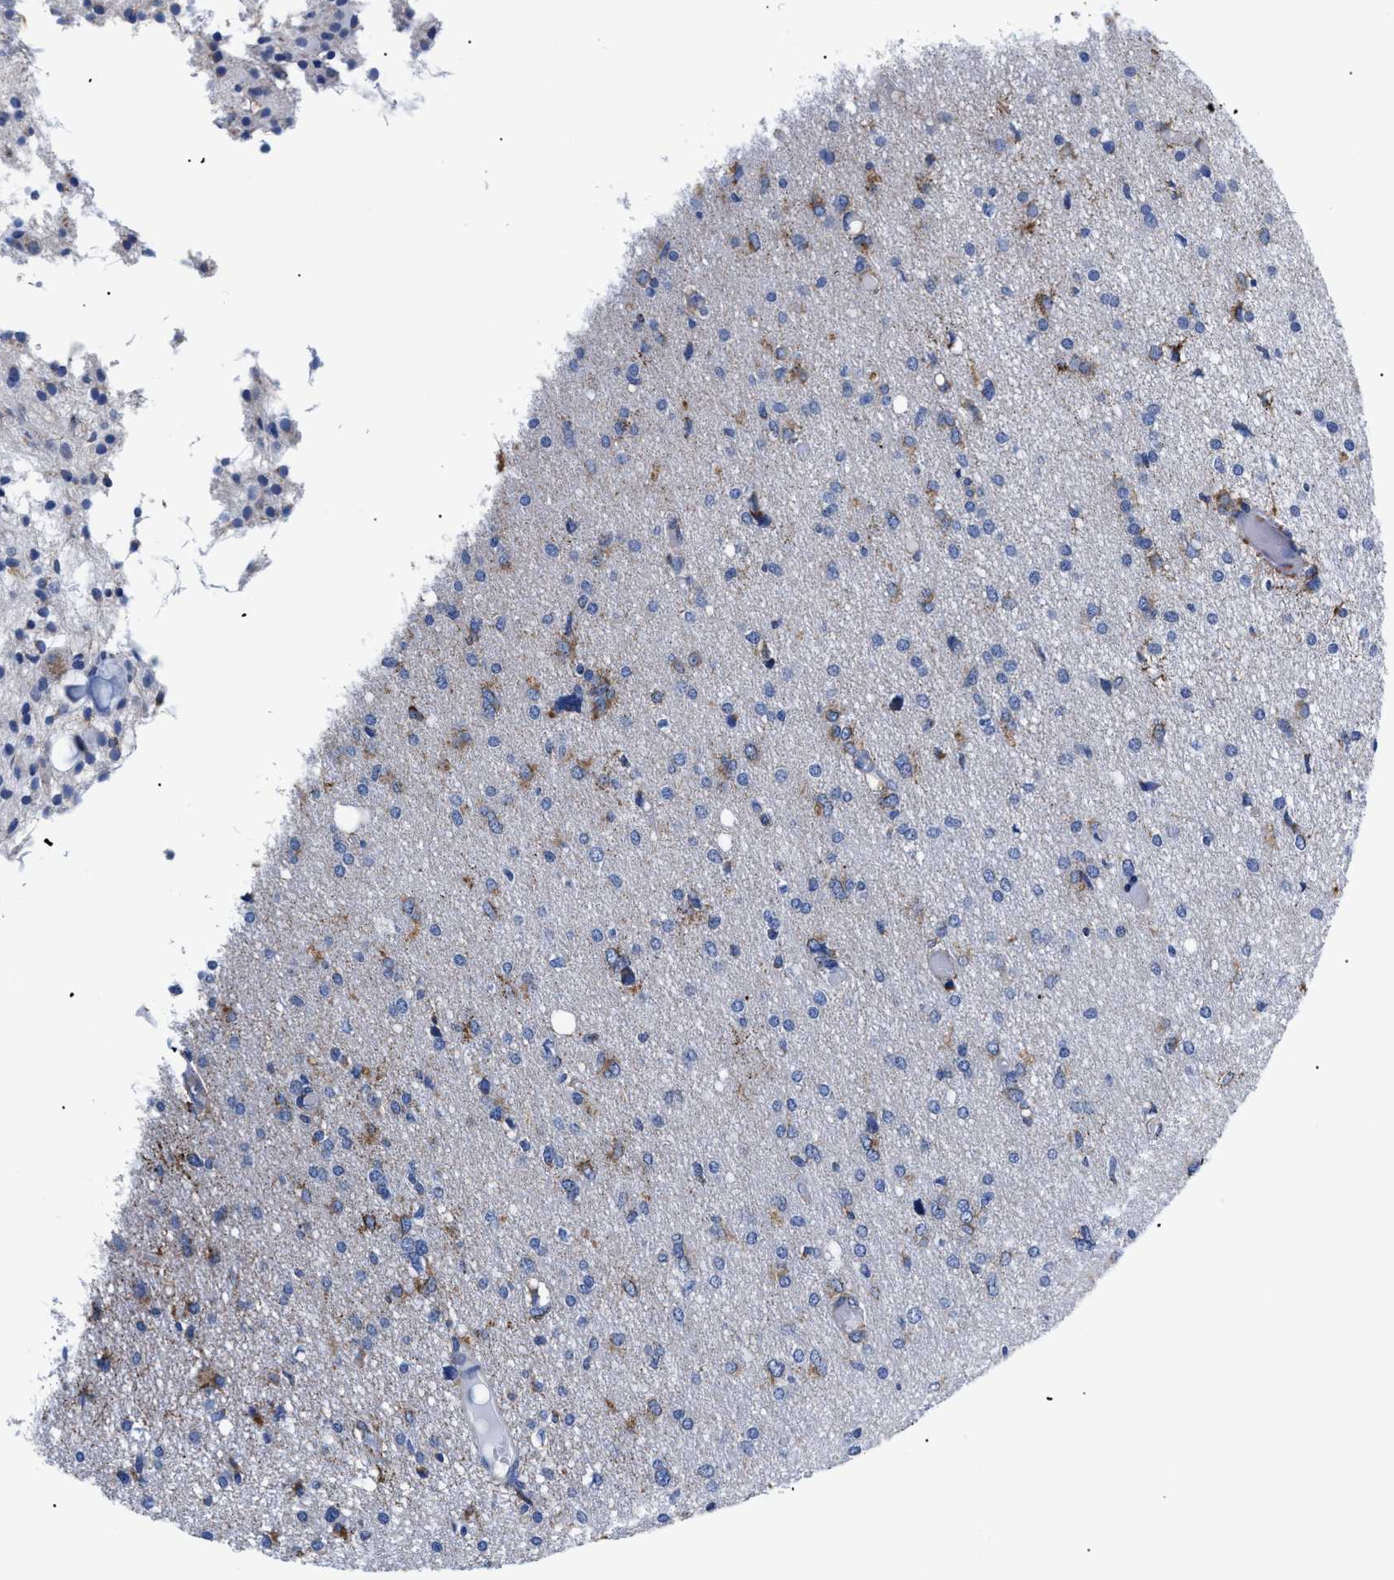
{"staining": {"intensity": "moderate", "quantity": "<25%", "location": "cytoplasmic/membranous"}, "tissue": "glioma", "cell_type": "Tumor cells", "image_type": "cancer", "snomed": [{"axis": "morphology", "description": "Glioma, malignant, High grade"}, {"axis": "topography", "description": "Brain"}], "caption": "Immunohistochemistry micrograph of human glioma stained for a protein (brown), which exhibits low levels of moderate cytoplasmic/membranous expression in approximately <25% of tumor cells.", "gene": "GPR149", "patient": {"sex": "female", "age": 59}}